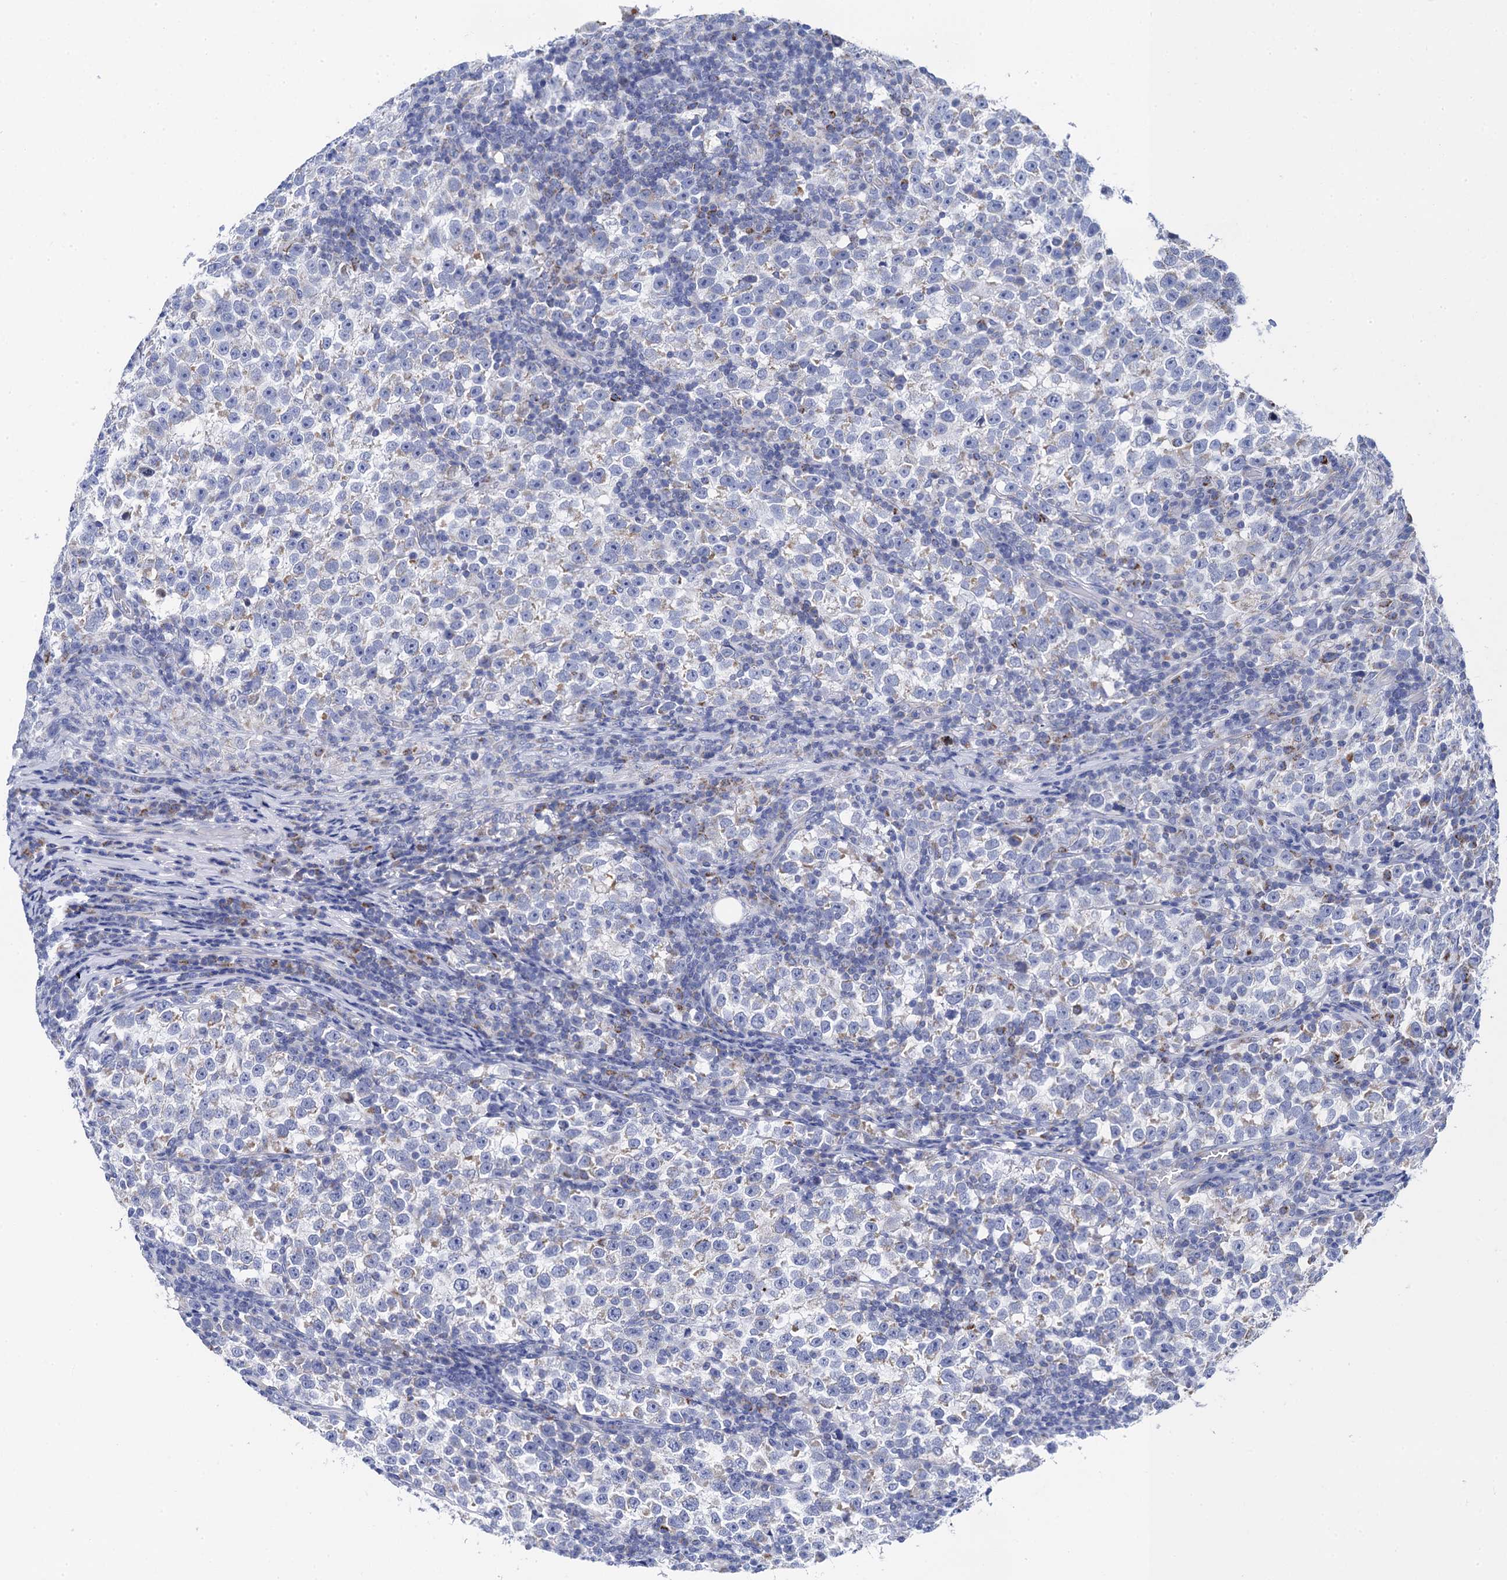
{"staining": {"intensity": "negative", "quantity": "none", "location": "none"}, "tissue": "testis cancer", "cell_type": "Tumor cells", "image_type": "cancer", "snomed": [{"axis": "morphology", "description": "Normal tissue, NOS"}, {"axis": "morphology", "description": "Seminoma, NOS"}, {"axis": "topography", "description": "Testis"}], "caption": "An immunohistochemistry (IHC) micrograph of testis cancer (seminoma) is shown. There is no staining in tumor cells of testis cancer (seminoma).", "gene": "ACADSB", "patient": {"sex": "male", "age": 43}}